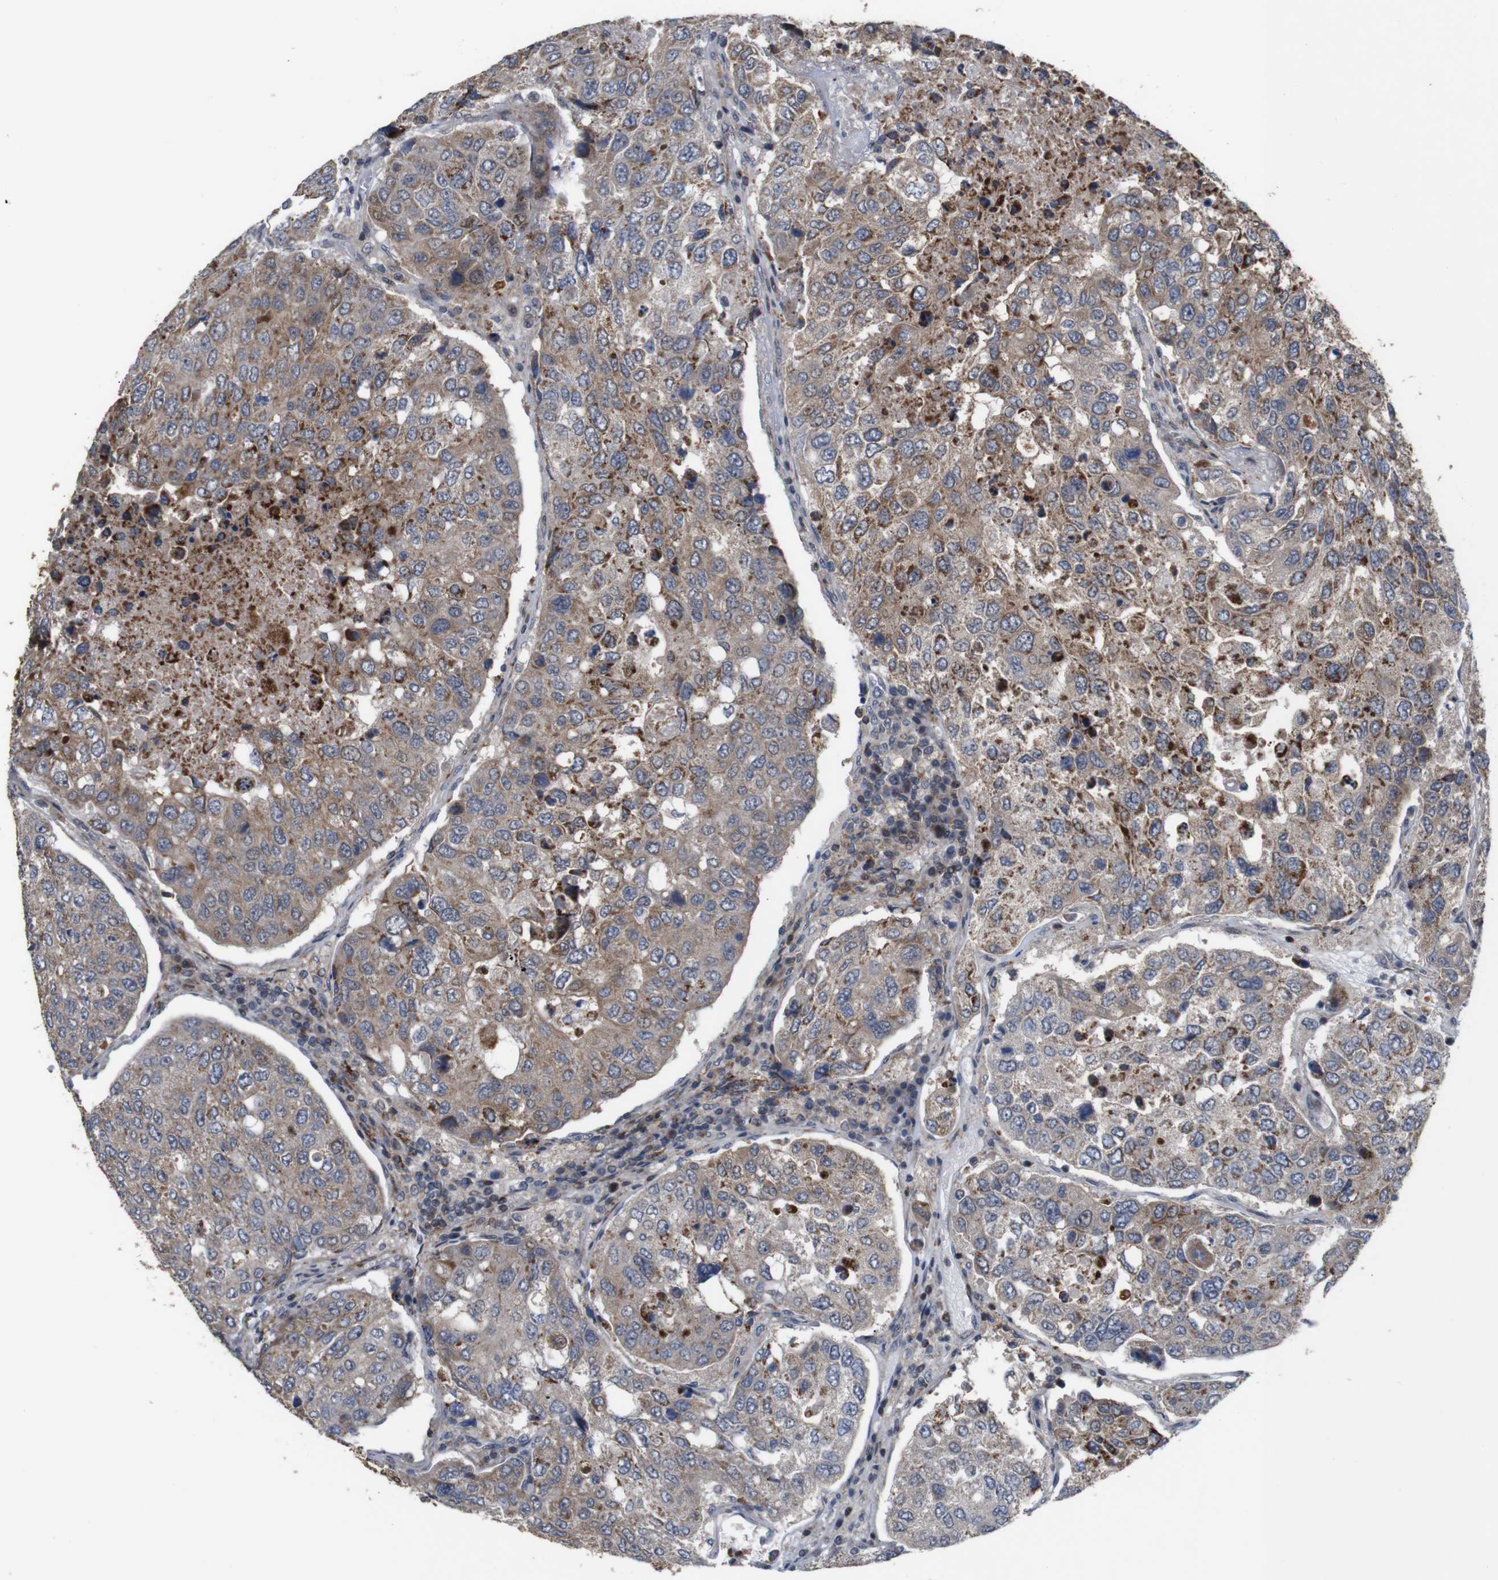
{"staining": {"intensity": "weak", "quantity": ">75%", "location": "cytoplasmic/membranous"}, "tissue": "urothelial cancer", "cell_type": "Tumor cells", "image_type": "cancer", "snomed": [{"axis": "morphology", "description": "Urothelial carcinoma, High grade"}, {"axis": "topography", "description": "Lymph node"}, {"axis": "topography", "description": "Urinary bladder"}], "caption": "Weak cytoplasmic/membranous staining is appreciated in approximately >75% of tumor cells in urothelial carcinoma (high-grade).", "gene": "ATP7B", "patient": {"sex": "male", "age": 51}}